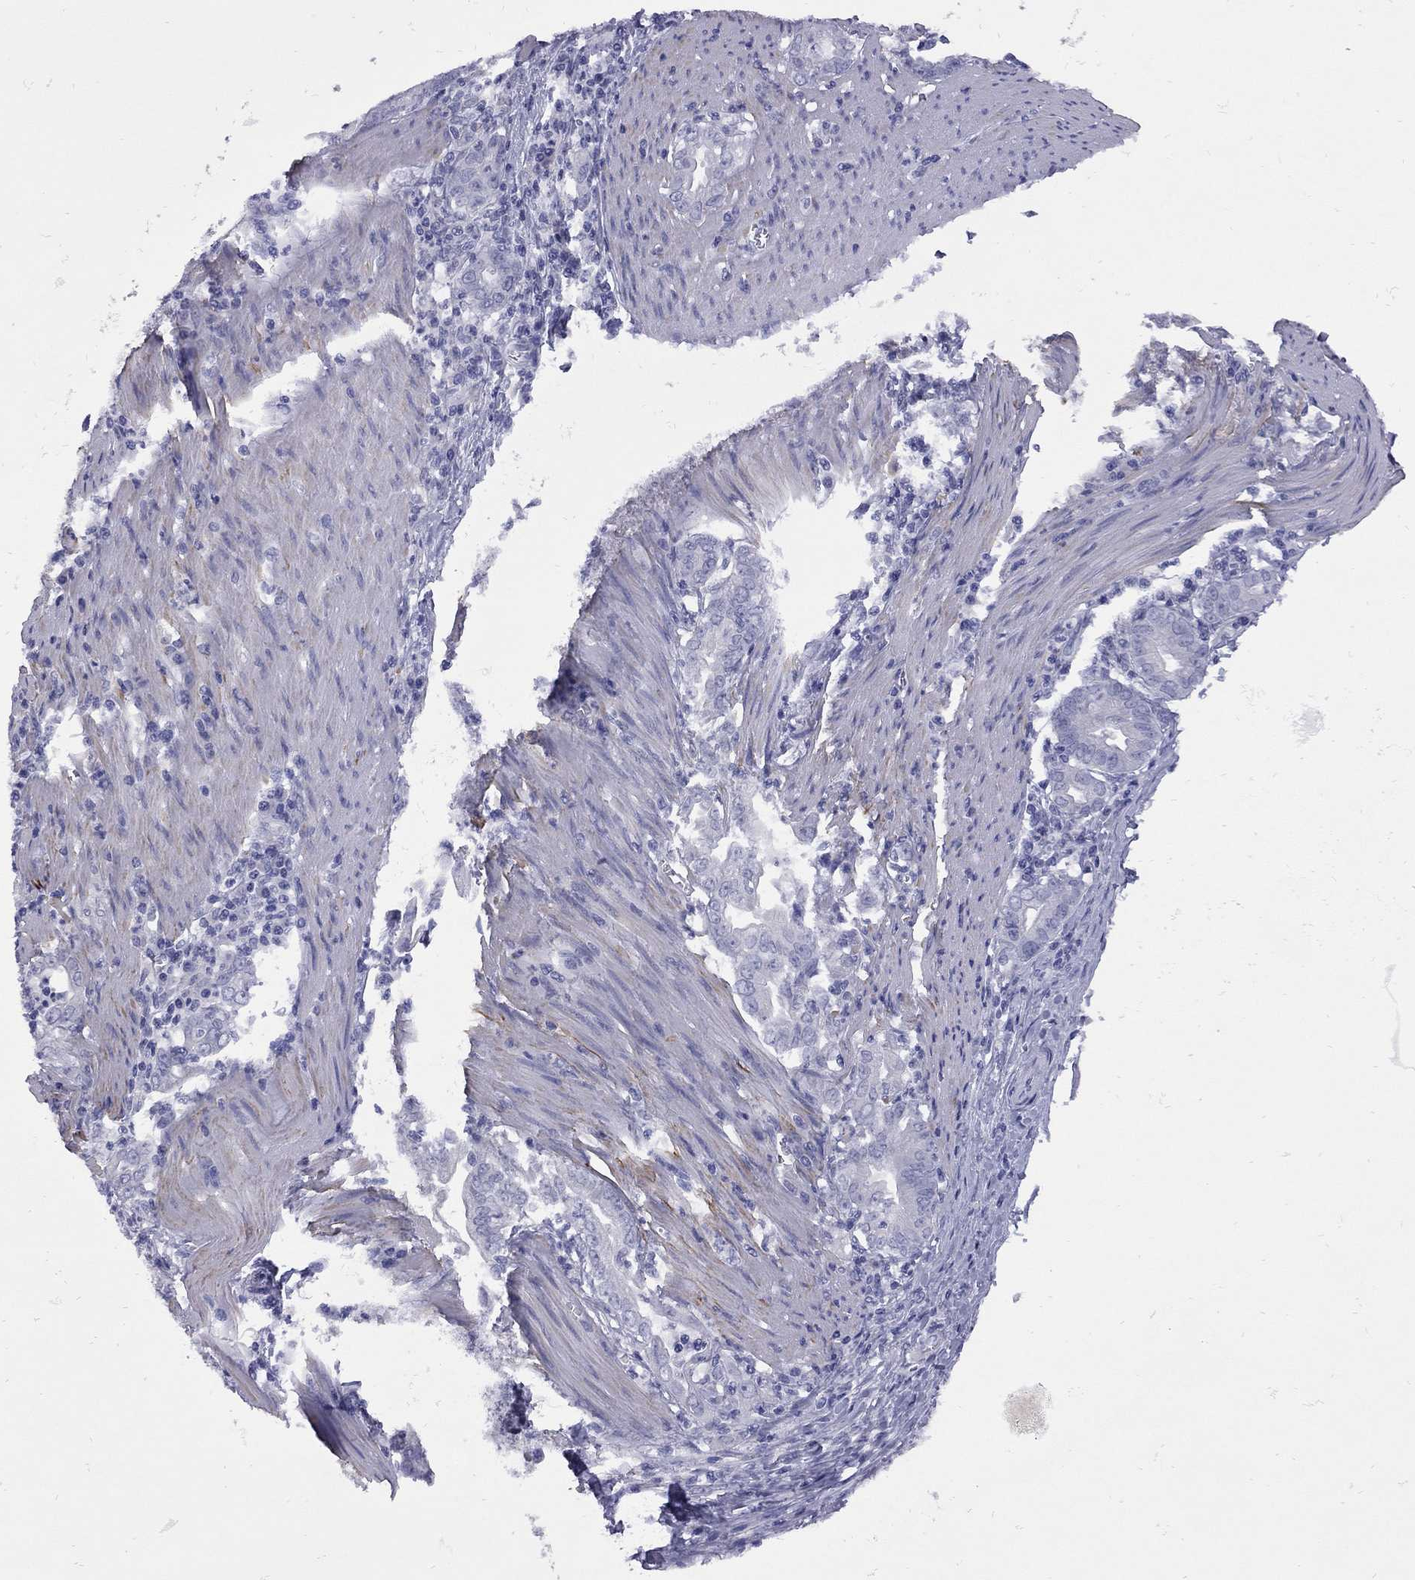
{"staining": {"intensity": "negative", "quantity": "none", "location": "none"}, "tissue": "stomach cancer", "cell_type": "Tumor cells", "image_type": "cancer", "snomed": [{"axis": "morphology", "description": "Adenocarcinoma, NOS"}, {"axis": "topography", "description": "Stomach, upper"}], "caption": "Immunohistochemical staining of human stomach cancer reveals no significant expression in tumor cells.", "gene": "EPPIN", "patient": {"sex": "female", "age": 79}}